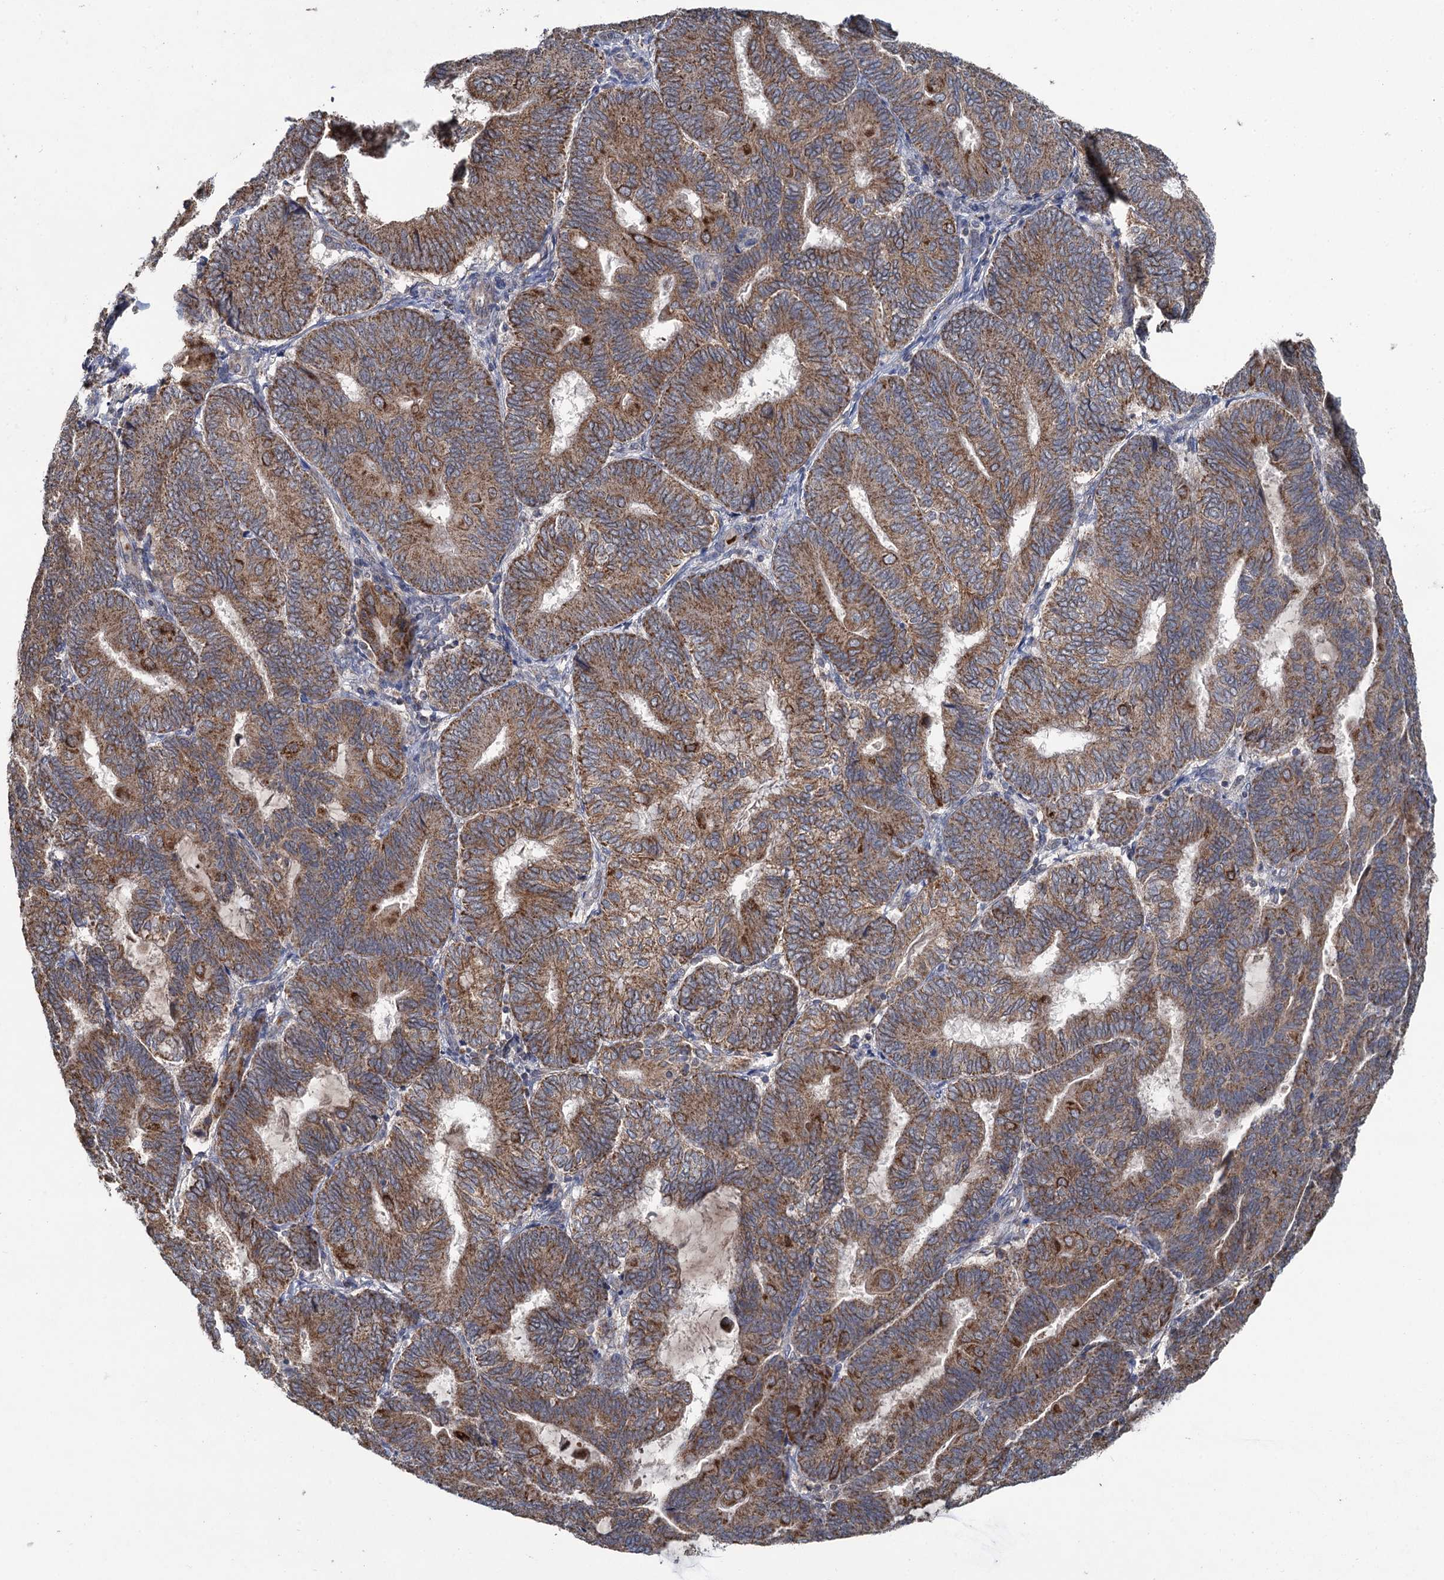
{"staining": {"intensity": "moderate", "quantity": ">75%", "location": "cytoplasmic/membranous"}, "tissue": "endometrial cancer", "cell_type": "Tumor cells", "image_type": "cancer", "snomed": [{"axis": "morphology", "description": "Adenocarcinoma, NOS"}, {"axis": "topography", "description": "Endometrium"}], "caption": "DAB (3,3'-diaminobenzidine) immunohistochemical staining of endometrial cancer demonstrates moderate cytoplasmic/membranous protein expression in approximately >75% of tumor cells. (Stains: DAB (3,3'-diaminobenzidine) in brown, nuclei in blue, Microscopy: brightfield microscopy at high magnification).", "gene": "METTL4", "patient": {"sex": "female", "age": 81}}